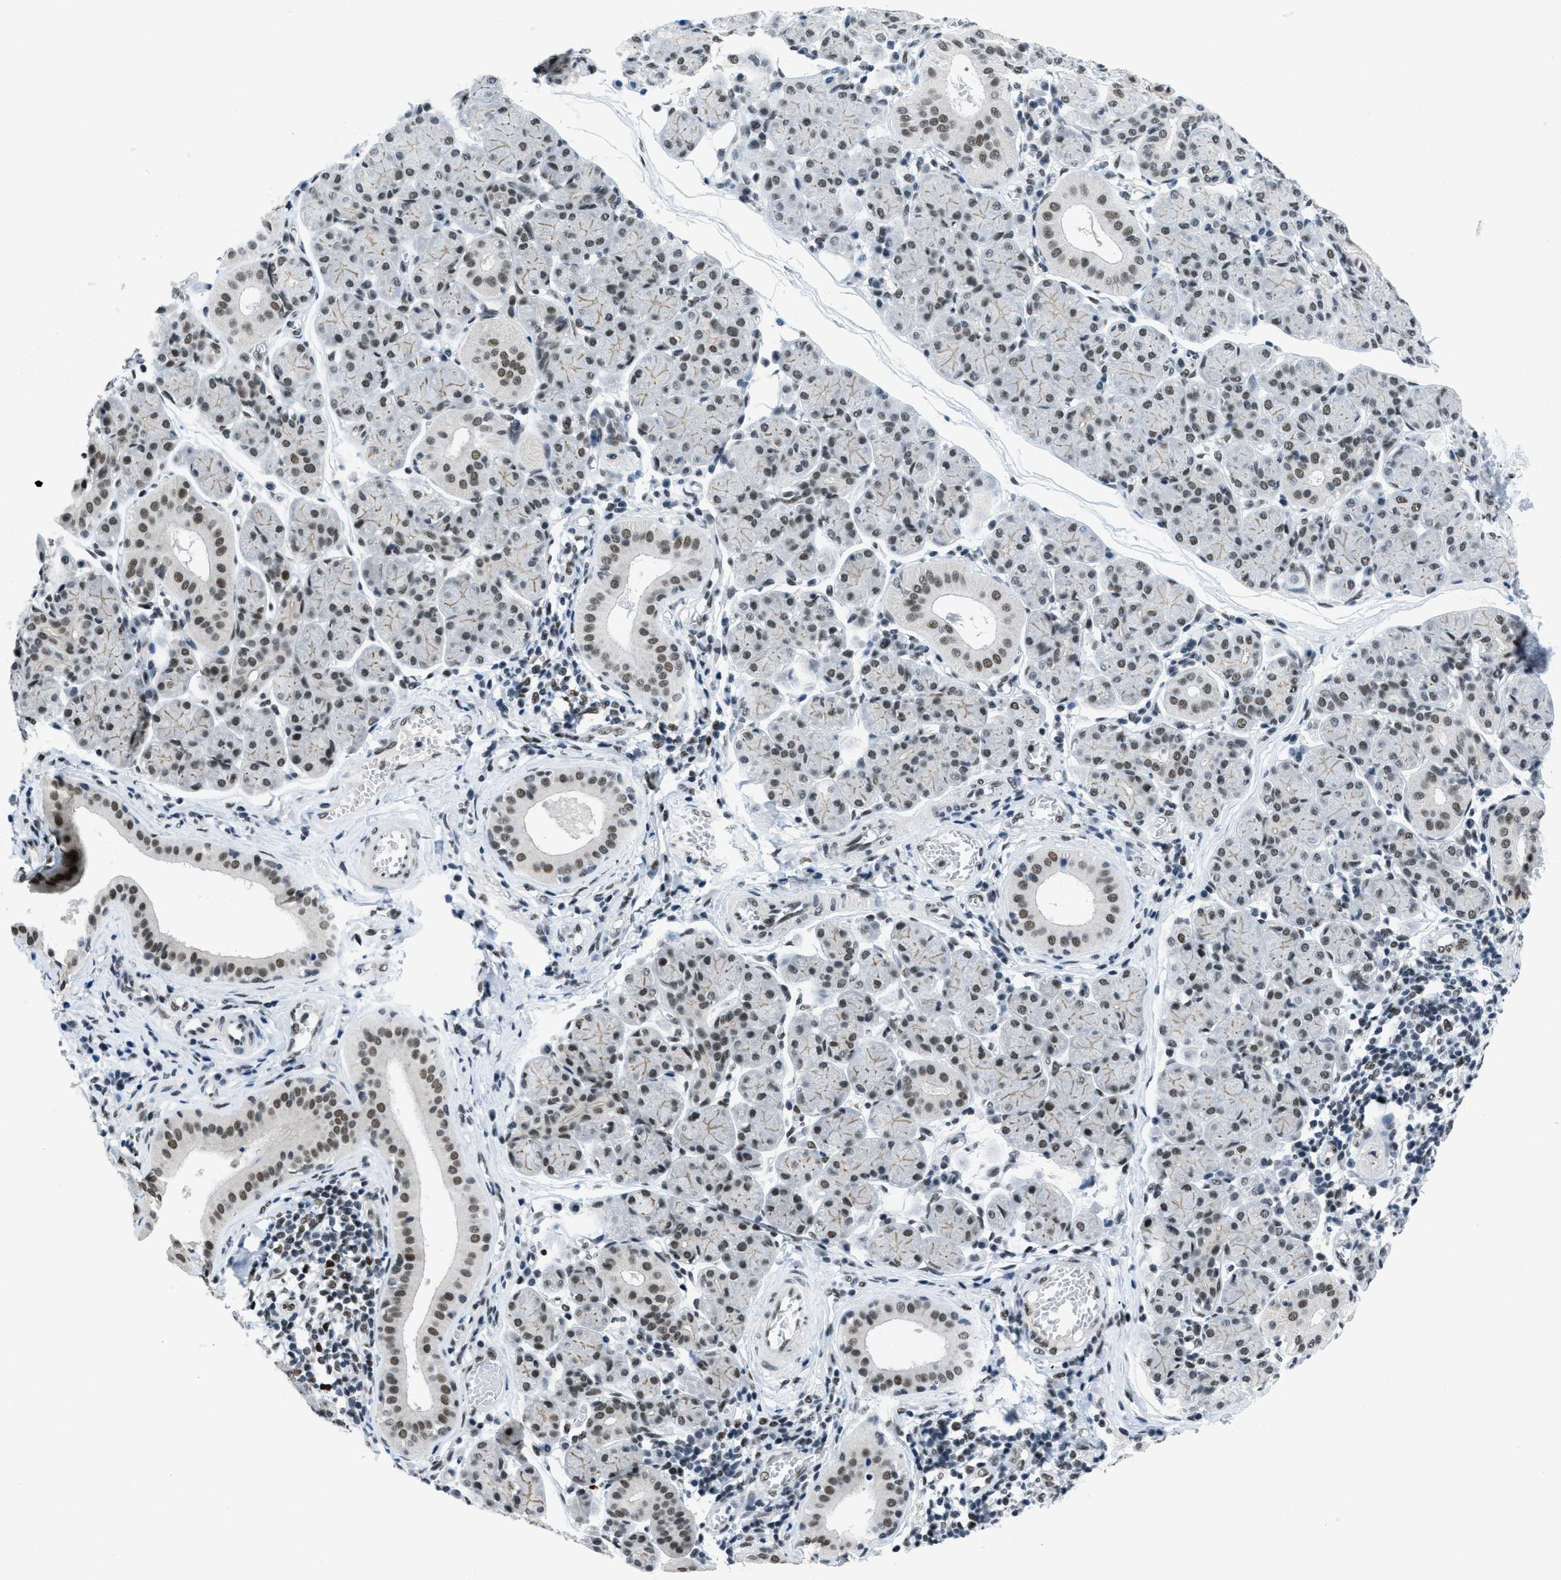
{"staining": {"intensity": "moderate", "quantity": ">75%", "location": "cytoplasmic/membranous,nuclear"}, "tissue": "salivary gland", "cell_type": "Glandular cells", "image_type": "normal", "snomed": [{"axis": "morphology", "description": "Normal tissue, NOS"}, {"axis": "morphology", "description": "Inflammation, NOS"}, {"axis": "topography", "description": "Lymph node"}, {"axis": "topography", "description": "Salivary gland"}], "caption": "Salivary gland stained for a protein (brown) reveals moderate cytoplasmic/membranous,nuclear positive expression in approximately >75% of glandular cells.", "gene": "GATAD2B", "patient": {"sex": "male", "age": 3}}